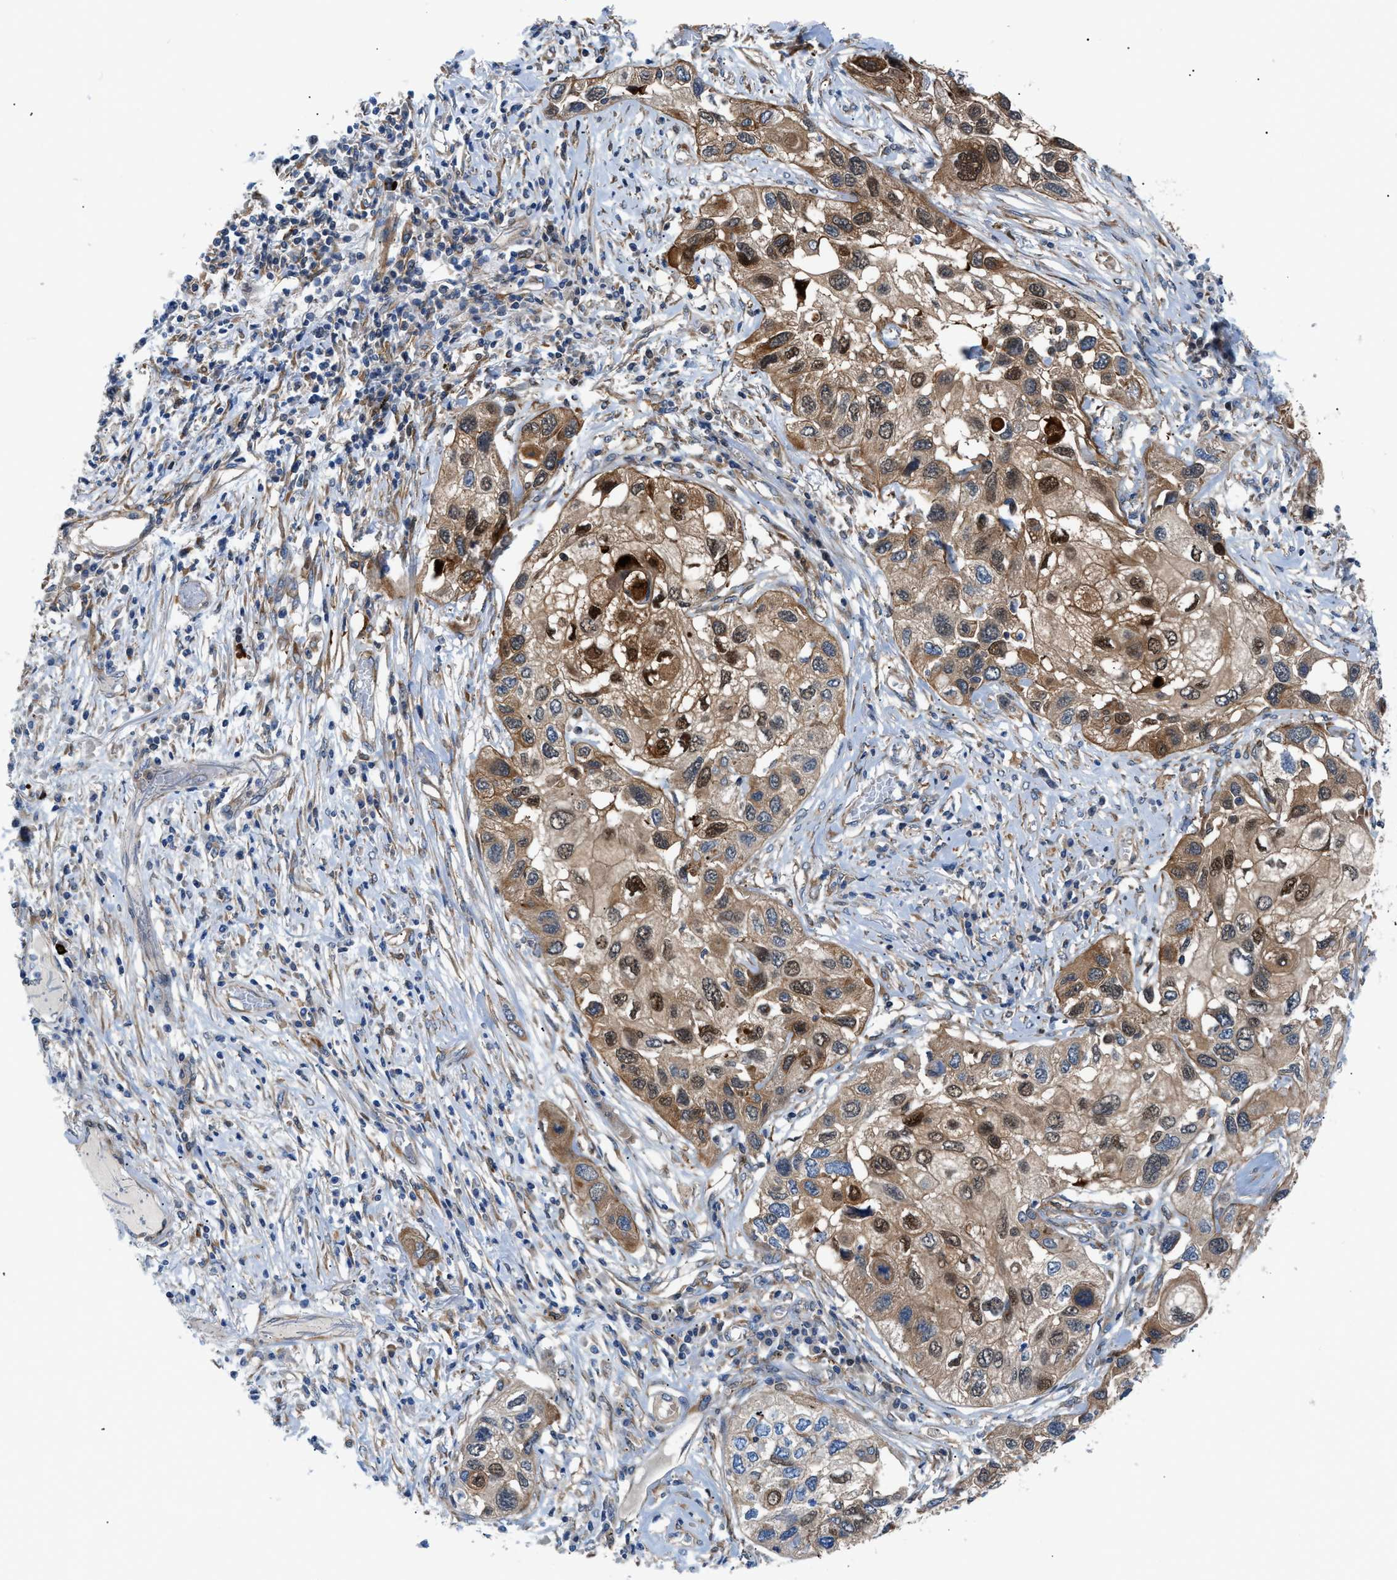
{"staining": {"intensity": "moderate", "quantity": ">75%", "location": "cytoplasmic/membranous,nuclear"}, "tissue": "lung cancer", "cell_type": "Tumor cells", "image_type": "cancer", "snomed": [{"axis": "morphology", "description": "Squamous cell carcinoma, NOS"}, {"axis": "topography", "description": "Lung"}], "caption": "Moderate cytoplasmic/membranous and nuclear expression is appreciated in about >75% of tumor cells in squamous cell carcinoma (lung). (DAB (3,3'-diaminobenzidine) = brown stain, brightfield microscopy at high magnification).", "gene": "DMAC1", "patient": {"sex": "male", "age": 71}}